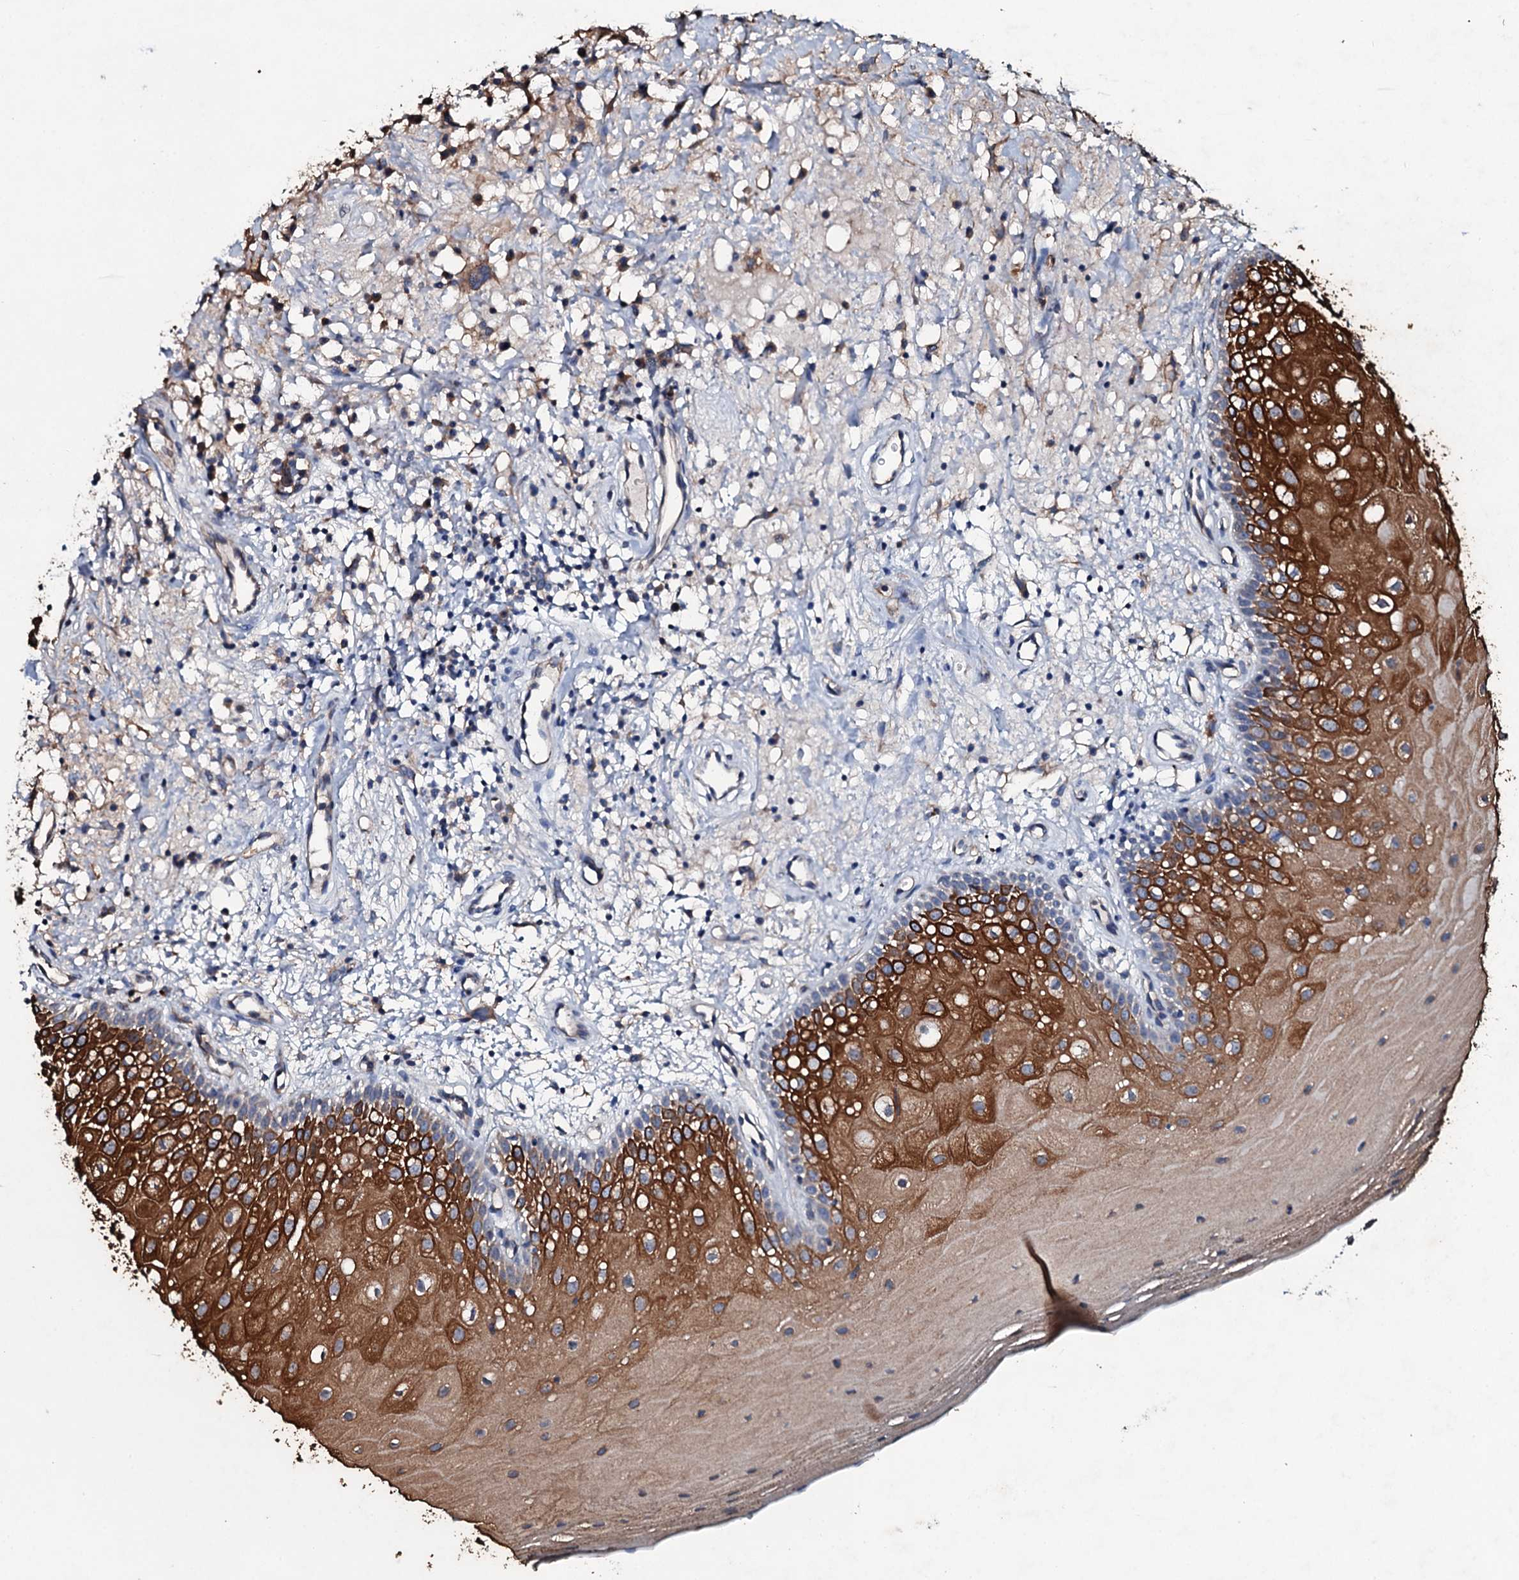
{"staining": {"intensity": "strong", "quantity": "25%-75%", "location": "cytoplasmic/membranous"}, "tissue": "oral mucosa", "cell_type": "Squamous epithelial cells", "image_type": "normal", "snomed": [{"axis": "morphology", "description": "Normal tissue, NOS"}, {"axis": "topography", "description": "Oral tissue"}], "caption": "IHC image of normal oral mucosa stained for a protein (brown), which reveals high levels of strong cytoplasmic/membranous positivity in approximately 25%-75% of squamous epithelial cells.", "gene": "DMAC2", "patient": {"sex": "male", "age": 74}}